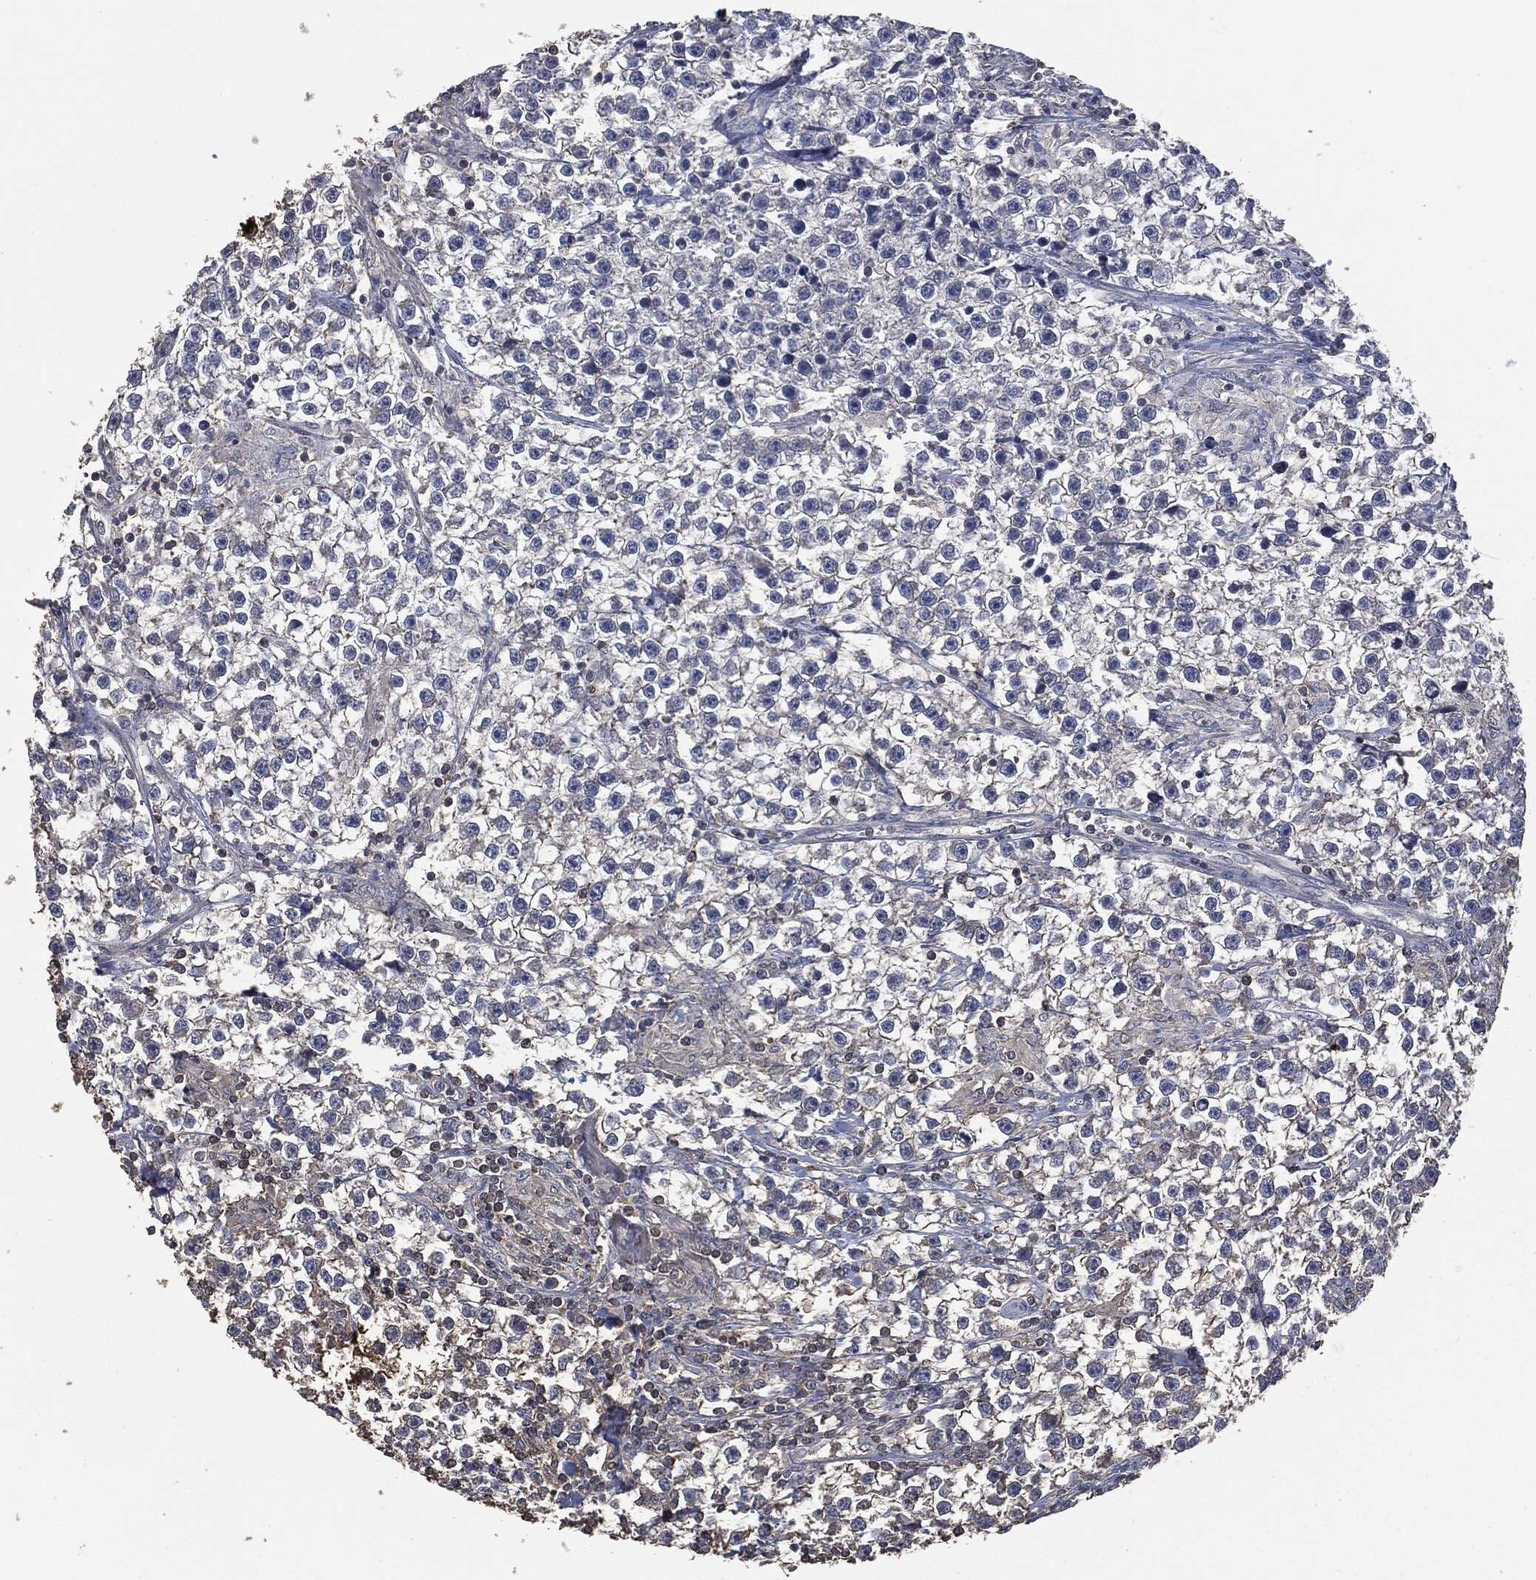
{"staining": {"intensity": "negative", "quantity": "none", "location": "none"}, "tissue": "testis cancer", "cell_type": "Tumor cells", "image_type": "cancer", "snomed": [{"axis": "morphology", "description": "Seminoma, NOS"}, {"axis": "topography", "description": "Testis"}], "caption": "A micrograph of human testis cancer is negative for staining in tumor cells. (DAB immunohistochemistry, high magnification).", "gene": "MSLN", "patient": {"sex": "male", "age": 59}}